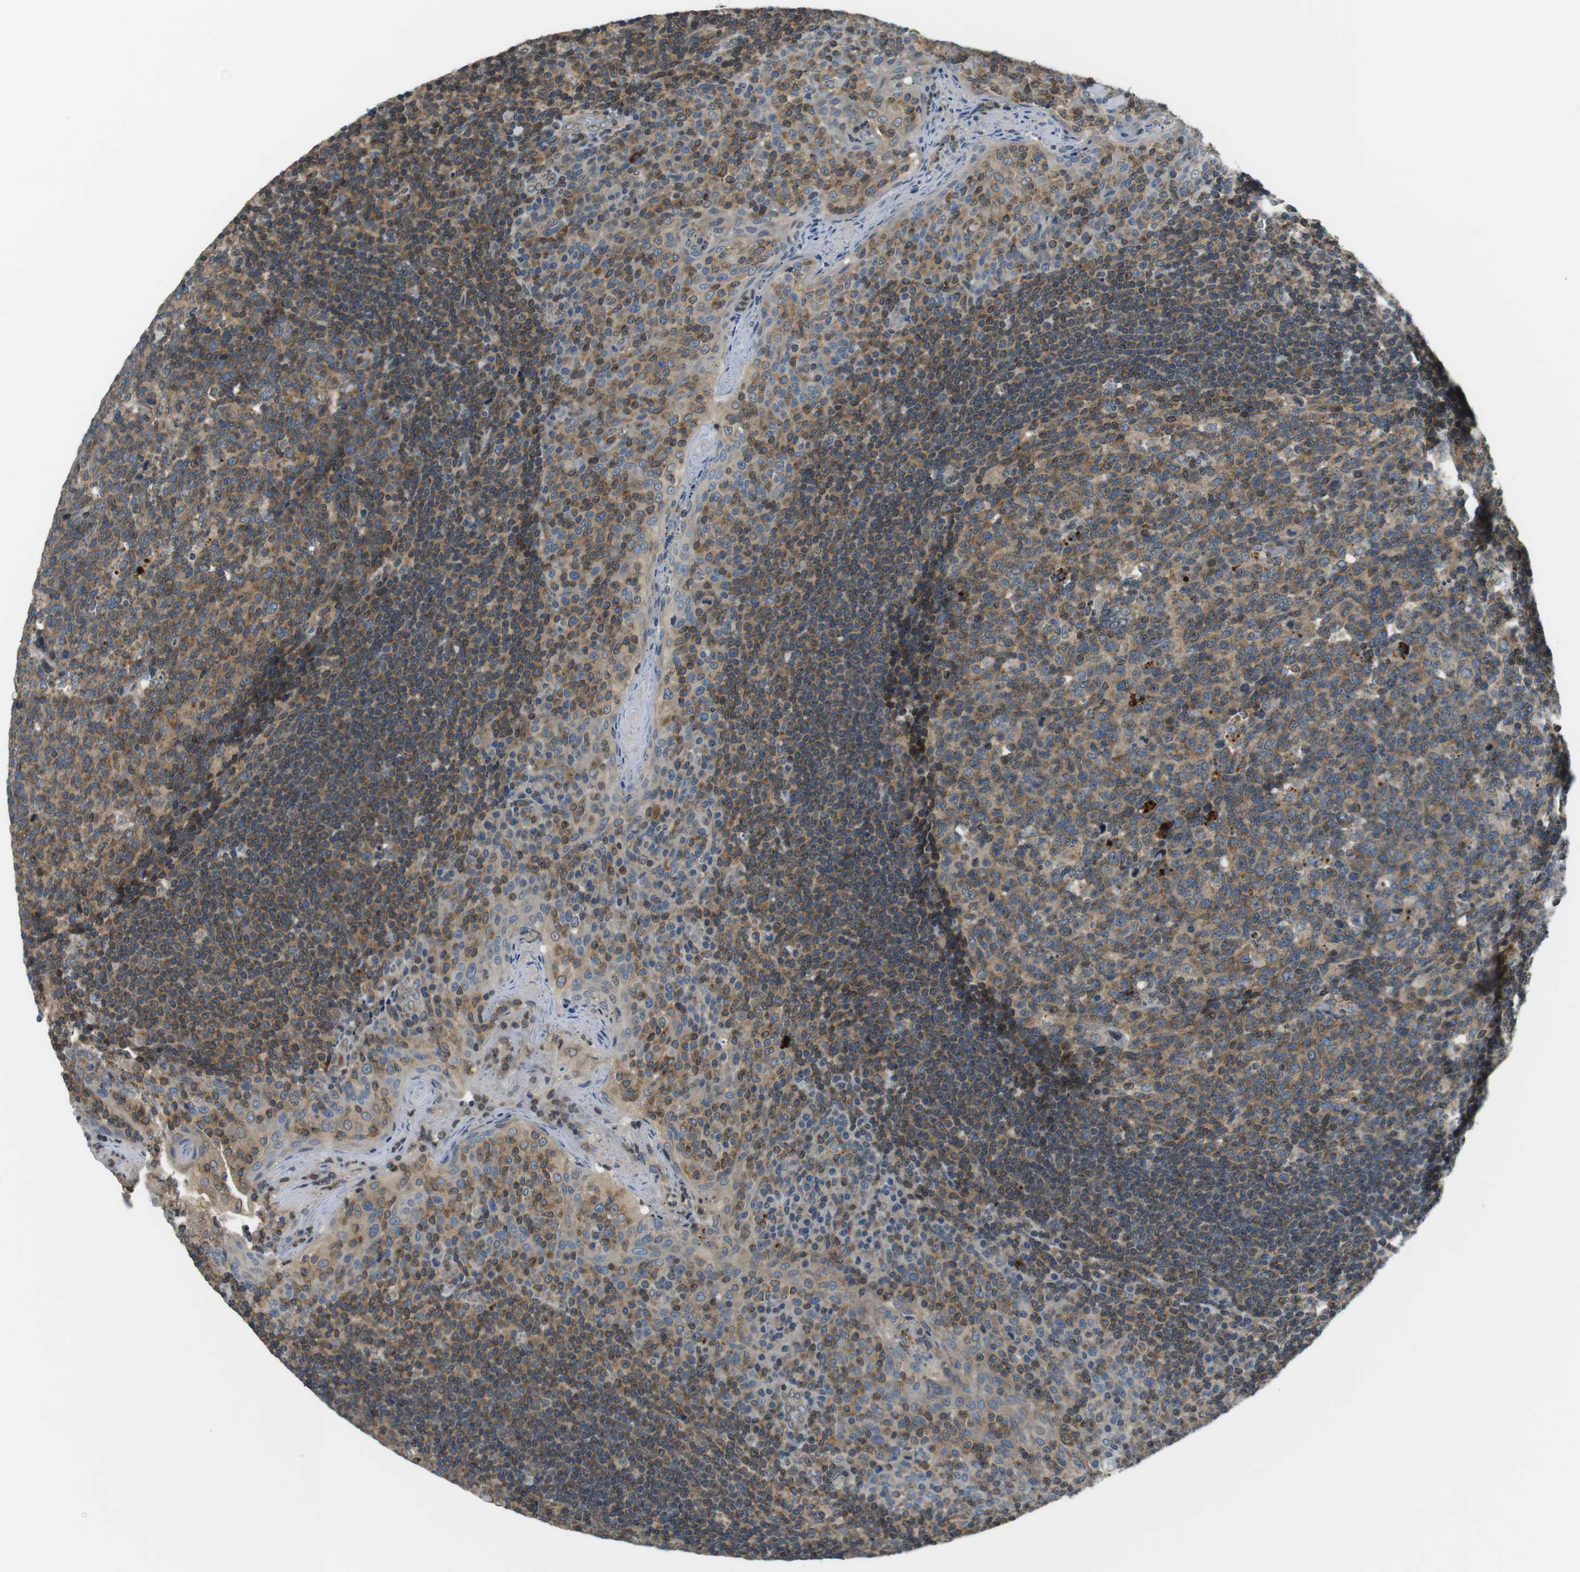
{"staining": {"intensity": "moderate", "quantity": "25%-75%", "location": "cytoplasmic/membranous"}, "tissue": "tonsil", "cell_type": "Germinal center cells", "image_type": "normal", "snomed": [{"axis": "morphology", "description": "Normal tissue, NOS"}, {"axis": "topography", "description": "Tonsil"}], "caption": "A medium amount of moderate cytoplasmic/membranous staining is present in about 25%-75% of germinal center cells in normal tonsil. (IHC, brightfield microscopy, high magnification).", "gene": "TMX4", "patient": {"sex": "male", "age": 17}}